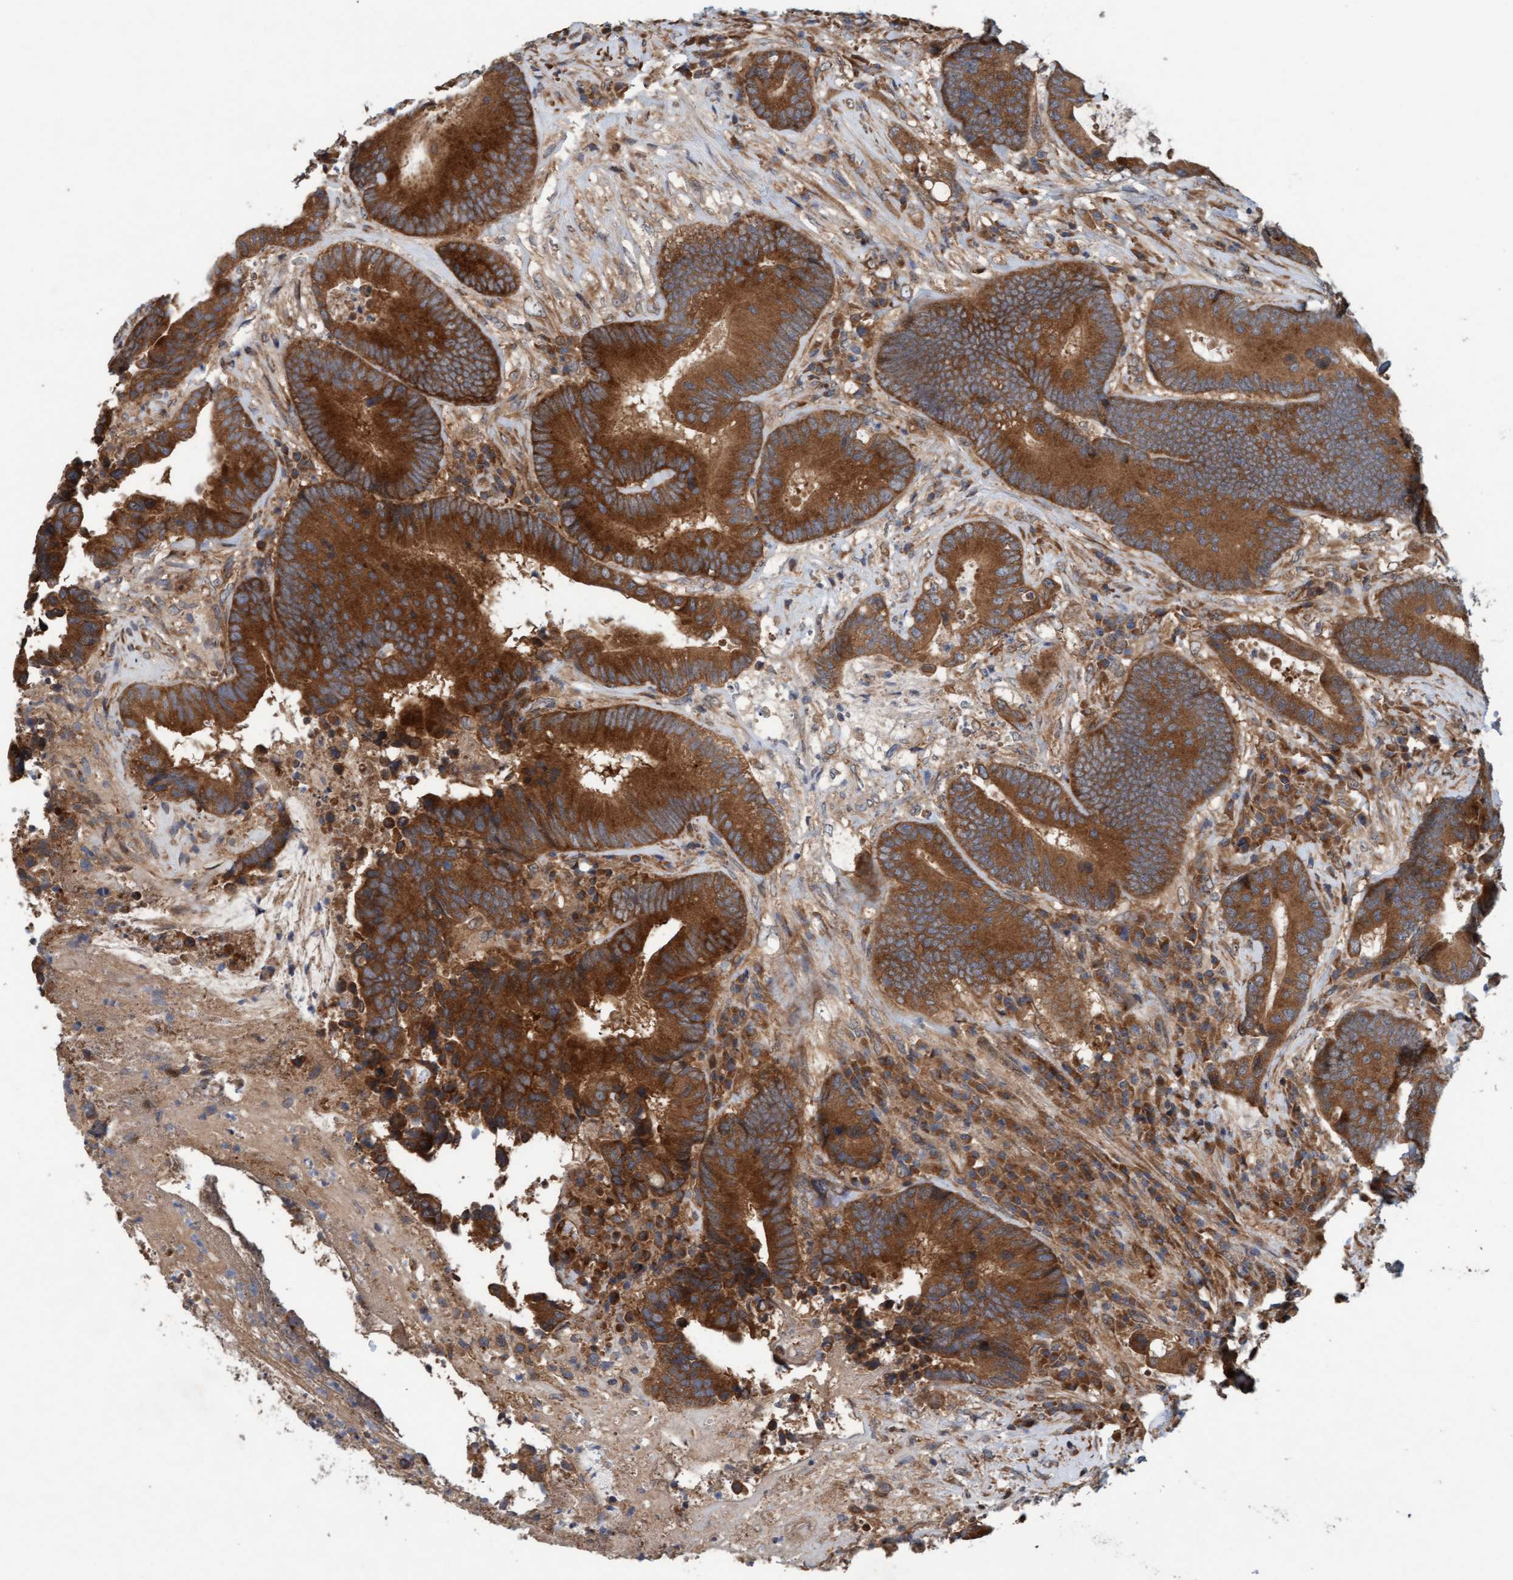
{"staining": {"intensity": "strong", "quantity": ">75%", "location": "cytoplasmic/membranous"}, "tissue": "colorectal cancer", "cell_type": "Tumor cells", "image_type": "cancer", "snomed": [{"axis": "morphology", "description": "Adenocarcinoma, NOS"}, {"axis": "topography", "description": "Rectum"}], "caption": "Colorectal adenocarcinoma stained with IHC demonstrates strong cytoplasmic/membranous staining in approximately >75% of tumor cells.", "gene": "MLXIP", "patient": {"sex": "female", "age": 89}}